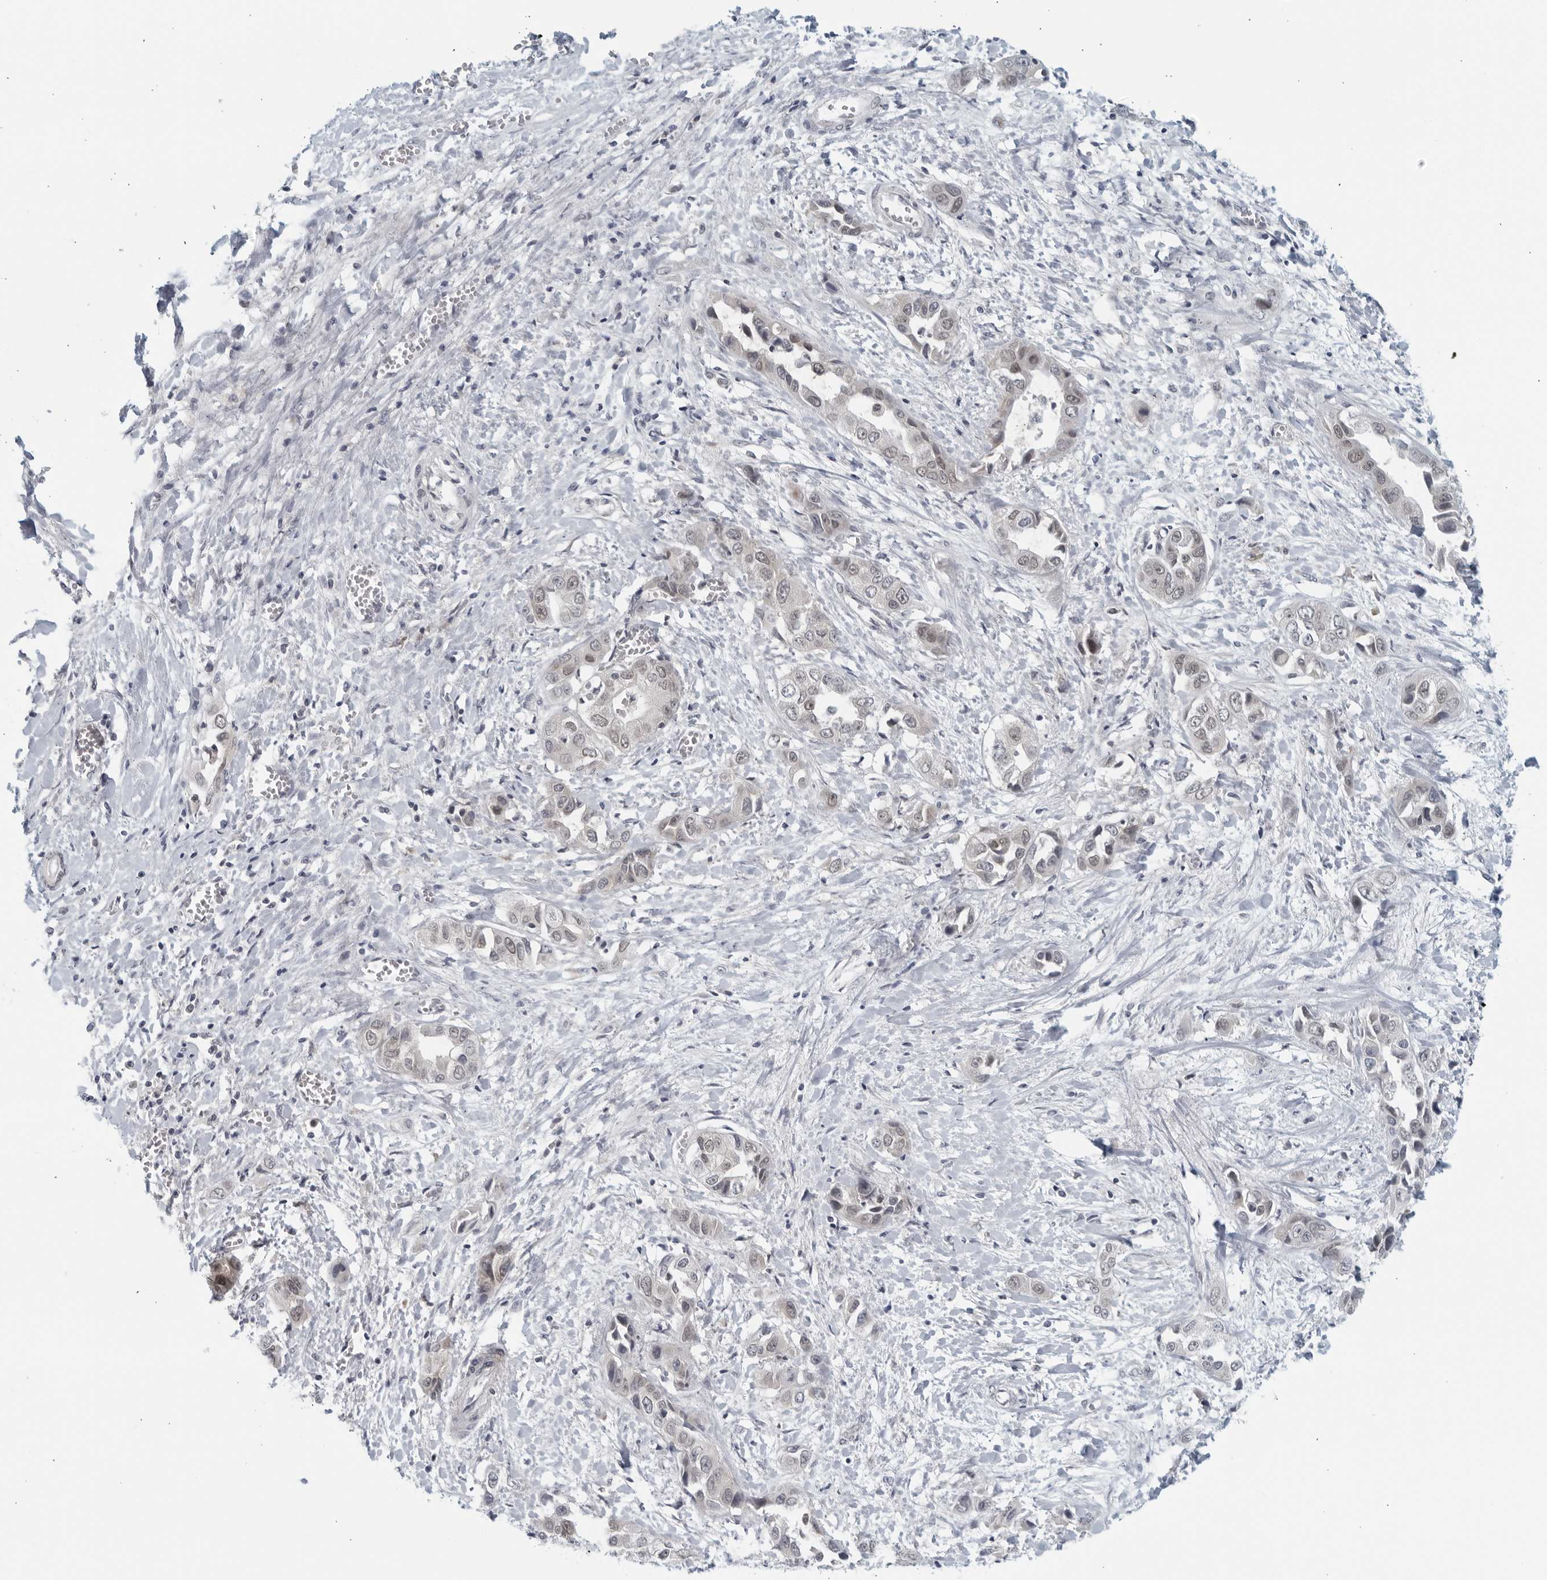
{"staining": {"intensity": "weak", "quantity": "<25%", "location": "nuclear"}, "tissue": "liver cancer", "cell_type": "Tumor cells", "image_type": "cancer", "snomed": [{"axis": "morphology", "description": "Cholangiocarcinoma"}, {"axis": "topography", "description": "Liver"}], "caption": "Tumor cells are negative for protein expression in human liver cancer. (Immunohistochemistry (ihc), brightfield microscopy, high magnification).", "gene": "RC3H1", "patient": {"sex": "female", "age": 52}}